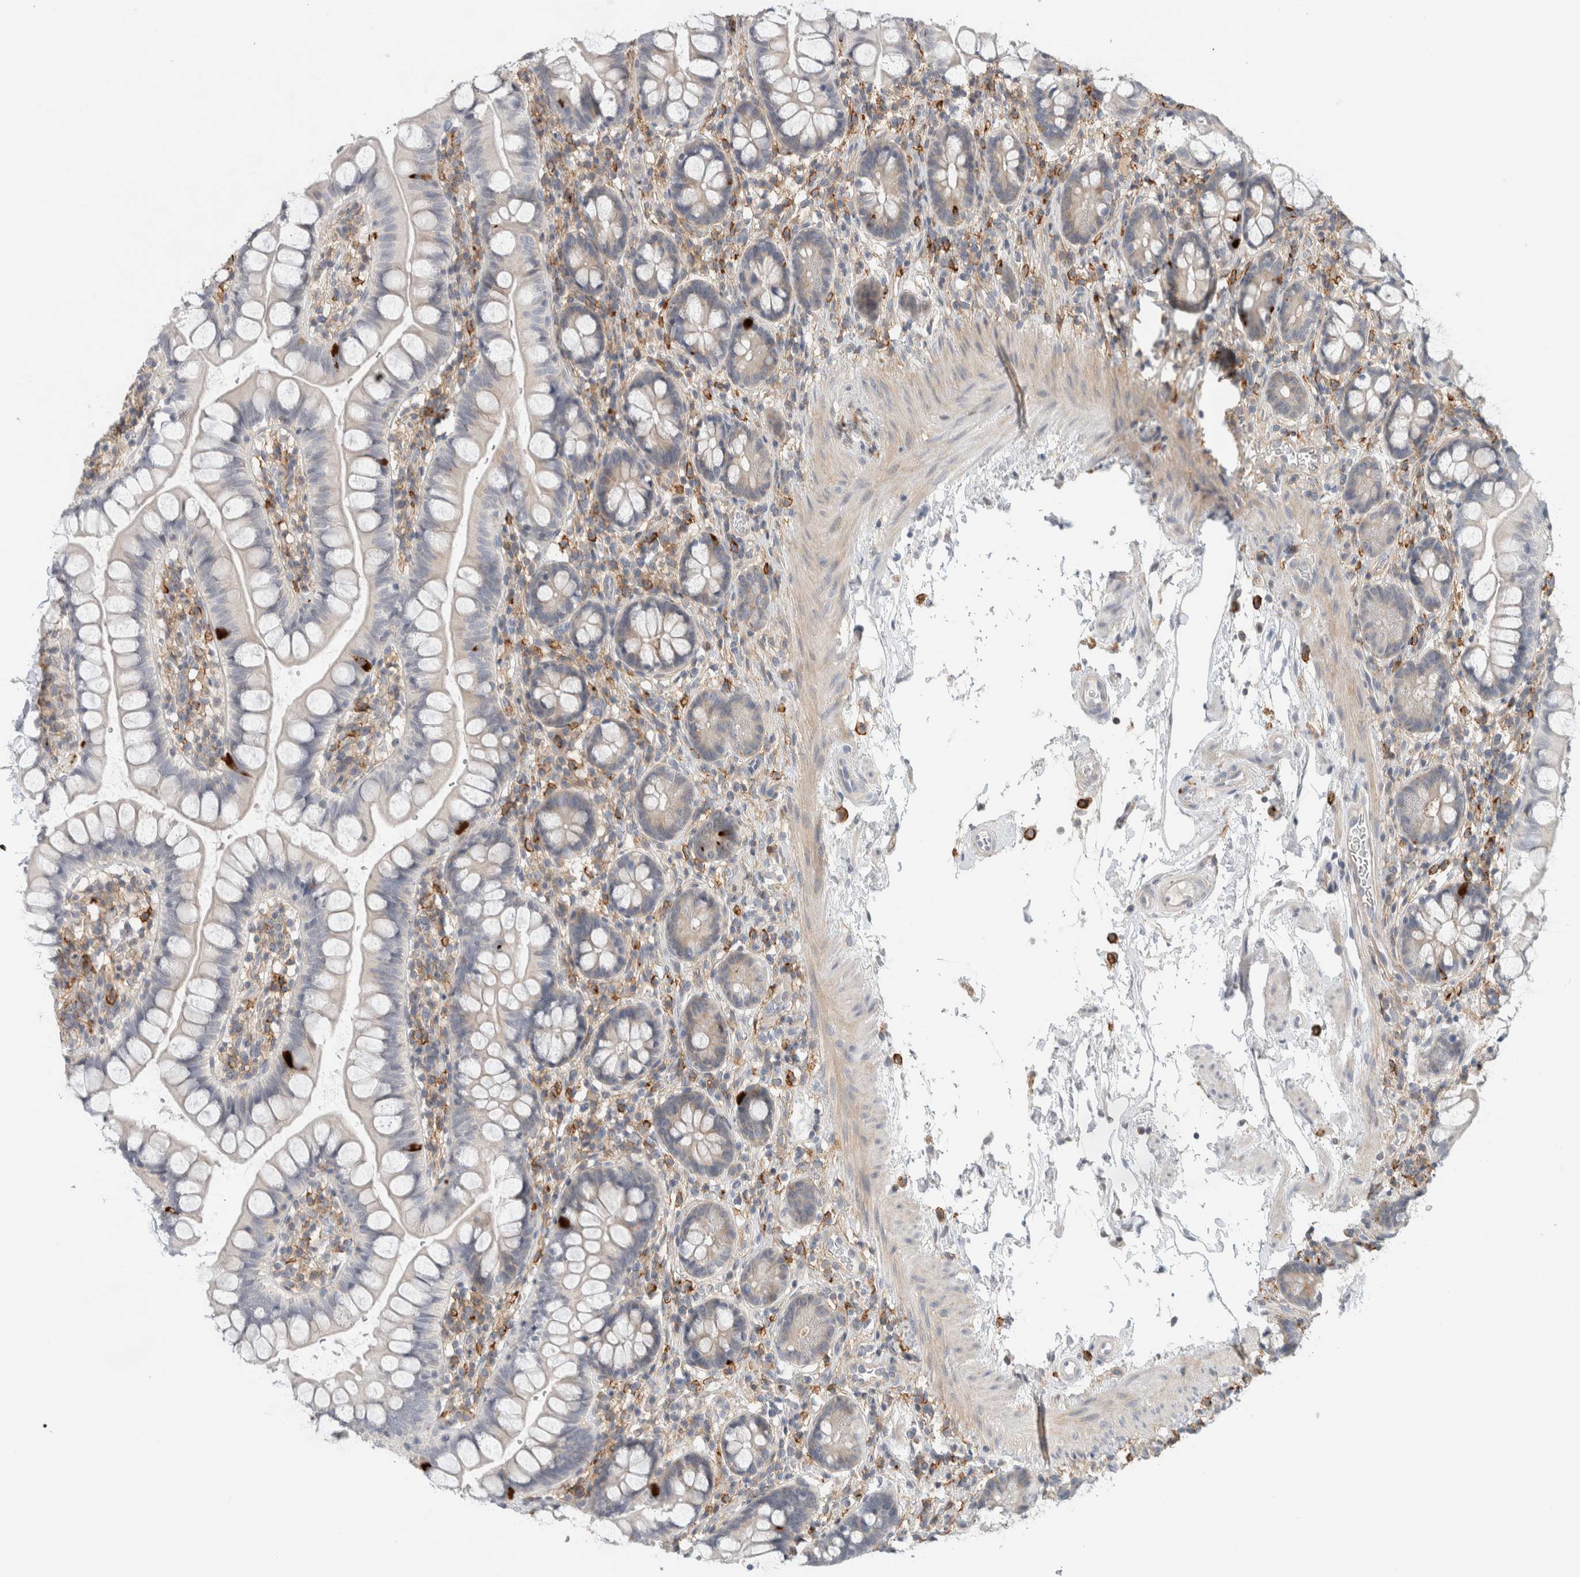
{"staining": {"intensity": "strong", "quantity": "<25%", "location": "cytoplasmic/membranous"}, "tissue": "small intestine", "cell_type": "Glandular cells", "image_type": "normal", "snomed": [{"axis": "morphology", "description": "Normal tissue, NOS"}, {"axis": "topography", "description": "Small intestine"}], "caption": "Glandular cells exhibit medium levels of strong cytoplasmic/membranous staining in about <25% of cells in unremarkable human small intestine.", "gene": "ERCC6L2", "patient": {"sex": "female", "age": 84}}